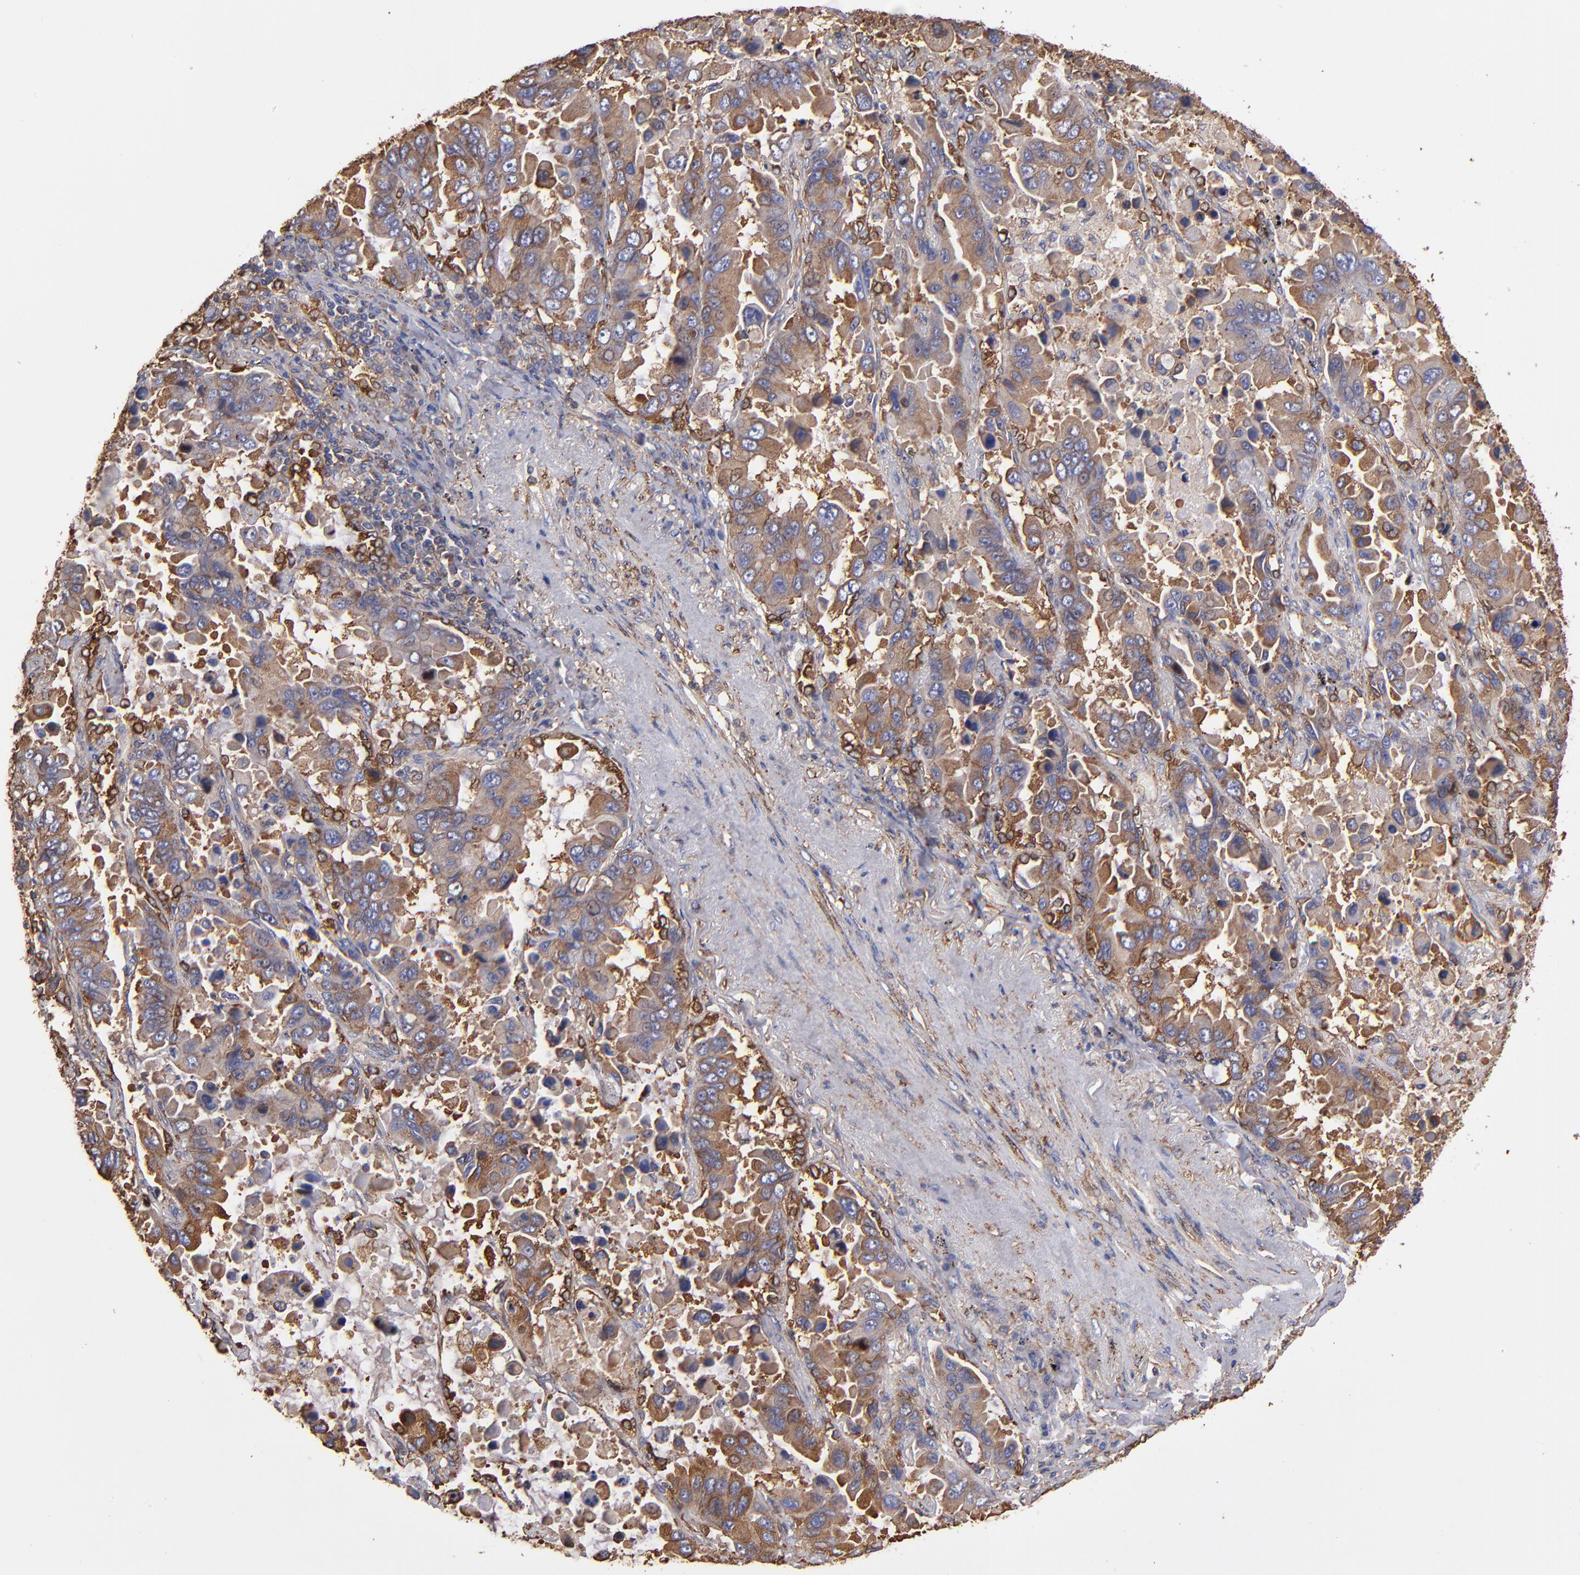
{"staining": {"intensity": "moderate", "quantity": ">75%", "location": "cytoplasmic/membranous"}, "tissue": "lung cancer", "cell_type": "Tumor cells", "image_type": "cancer", "snomed": [{"axis": "morphology", "description": "Adenocarcinoma, NOS"}, {"axis": "topography", "description": "Lung"}], "caption": "About >75% of tumor cells in human lung adenocarcinoma demonstrate moderate cytoplasmic/membranous protein staining as visualized by brown immunohistochemical staining.", "gene": "MVP", "patient": {"sex": "male", "age": 64}}